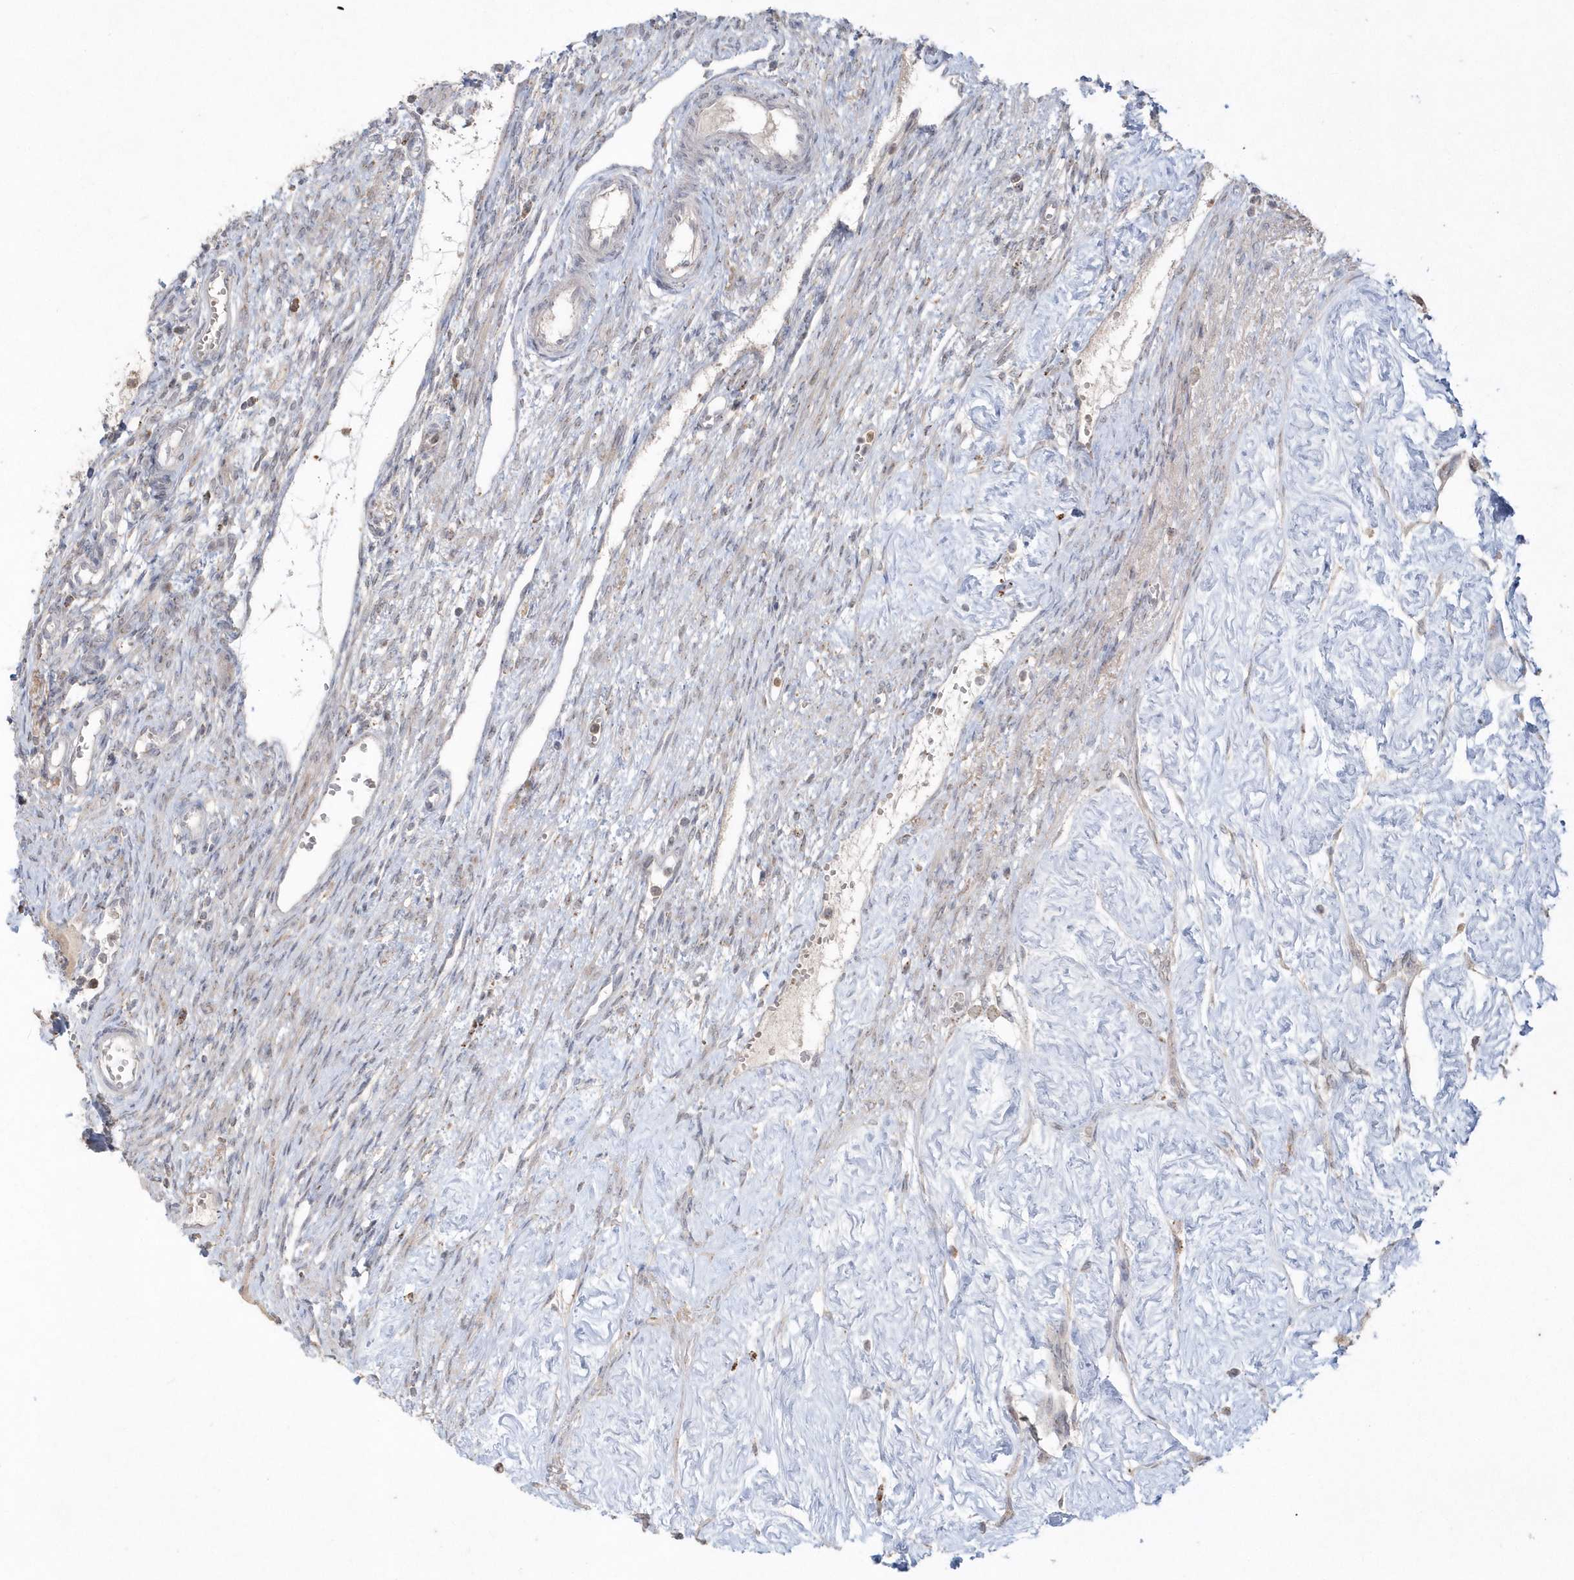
{"staining": {"intensity": "negative", "quantity": "none", "location": "none"}, "tissue": "ovary", "cell_type": "Ovarian stroma cells", "image_type": "normal", "snomed": [{"axis": "morphology", "description": "Normal tissue, NOS"}, {"axis": "morphology", "description": "Cyst, NOS"}, {"axis": "topography", "description": "Ovary"}], "caption": "DAB immunohistochemical staining of unremarkable human ovary demonstrates no significant staining in ovarian stroma cells. (DAB immunohistochemistry, high magnification).", "gene": "GEMIN6", "patient": {"sex": "female", "age": 33}}